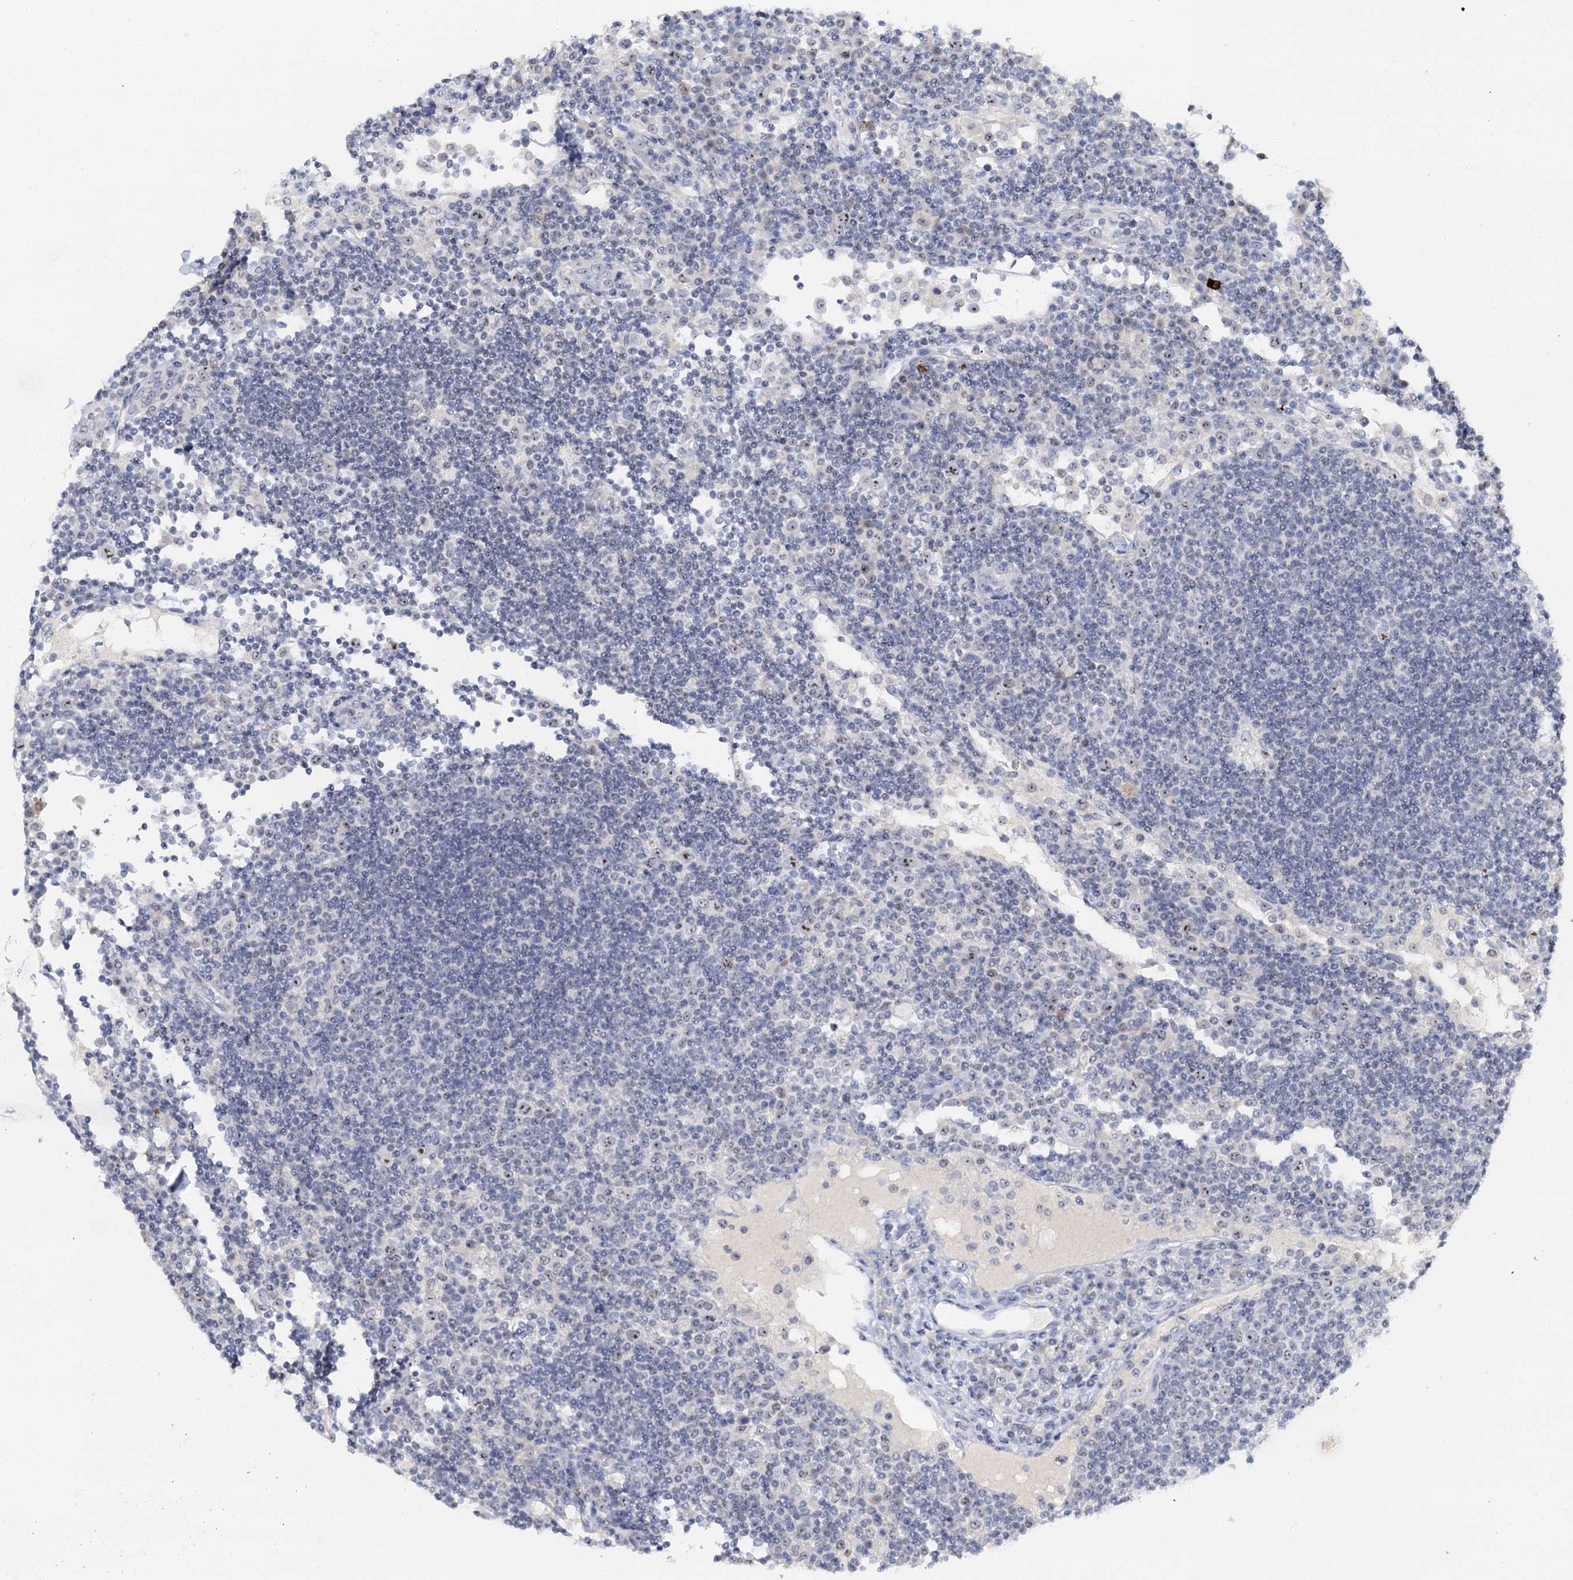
{"staining": {"intensity": "weak", "quantity": "25%-75%", "location": "nuclear"}, "tissue": "lymph node", "cell_type": "Germinal center cells", "image_type": "normal", "snomed": [{"axis": "morphology", "description": "Normal tissue, NOS"}, {"axis": "topography", "description": "Lymph node"}], "caption": "An immunohistochemistry (IHC) image of unremarkable tissue is shown. Protein staining in brown highlights weak nuclear positivity in lymph node within germinal center cells. (Stains: DAB (3,3'-diaminobenzidine) in brown, nuclei in blue, Microscopy: brightfield microscopy at high magnification).", "gene": "NOP2", "patient": {"sex": "female", "age": 53}}